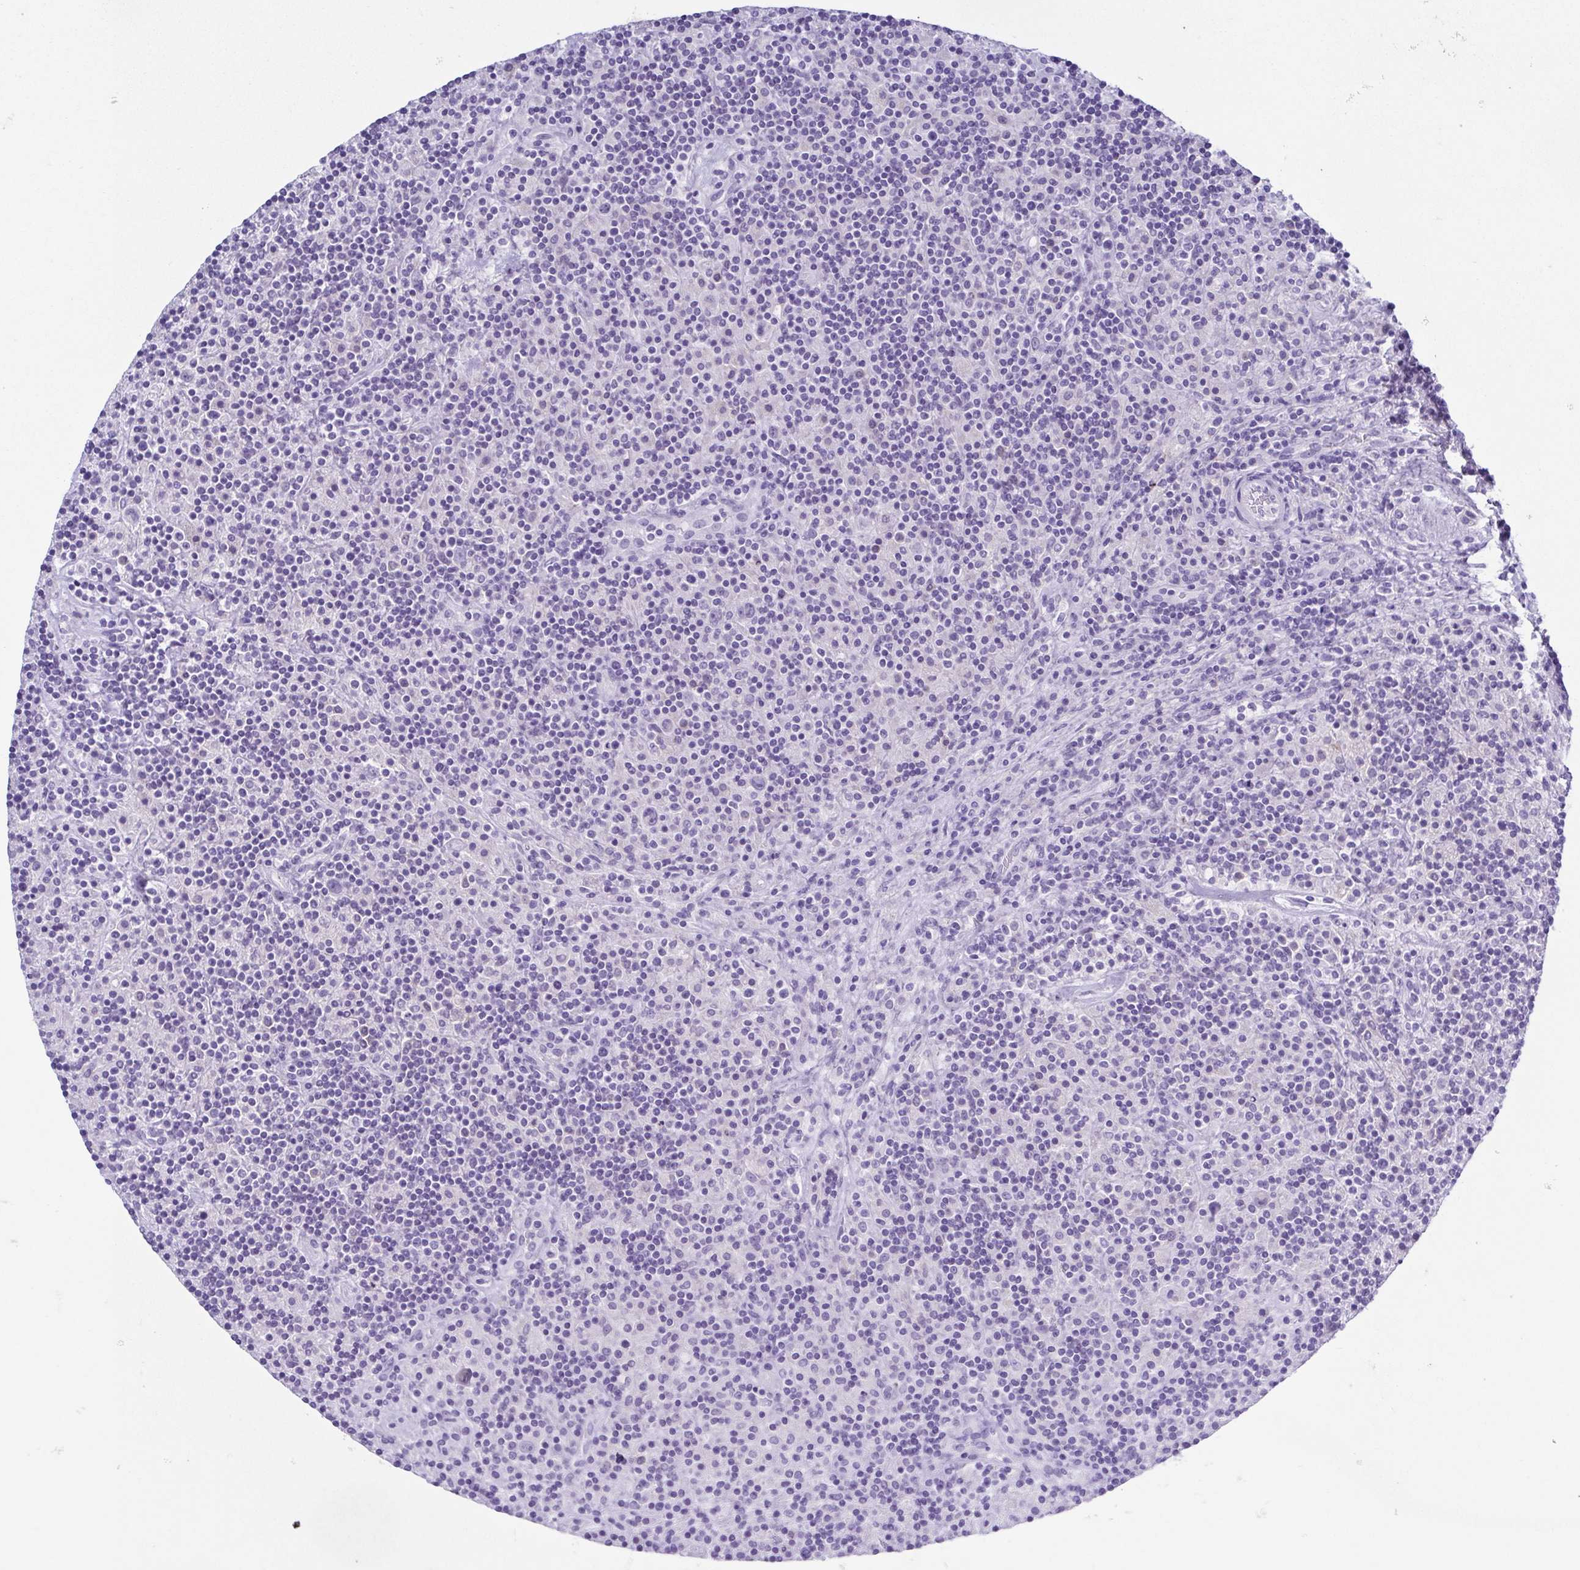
{"staining": {"intensity": "negative", "quantity": "none", "location": "none"}, "tissue": "lymphoma", "cell_type": "Tumor cells", "image_type": "cancer", "snomed": [{"axis": "morphology", "description": "Hodgkin's disease, NOS"}, {"axis": "topography", "description": "Lymph node"}], "caption": "Micrograph shows no protein positivity in tumor cells of Hodgkin's disease tissue.", "gene": "RDH11", "patient": {"sex": "male", "age": 70}}